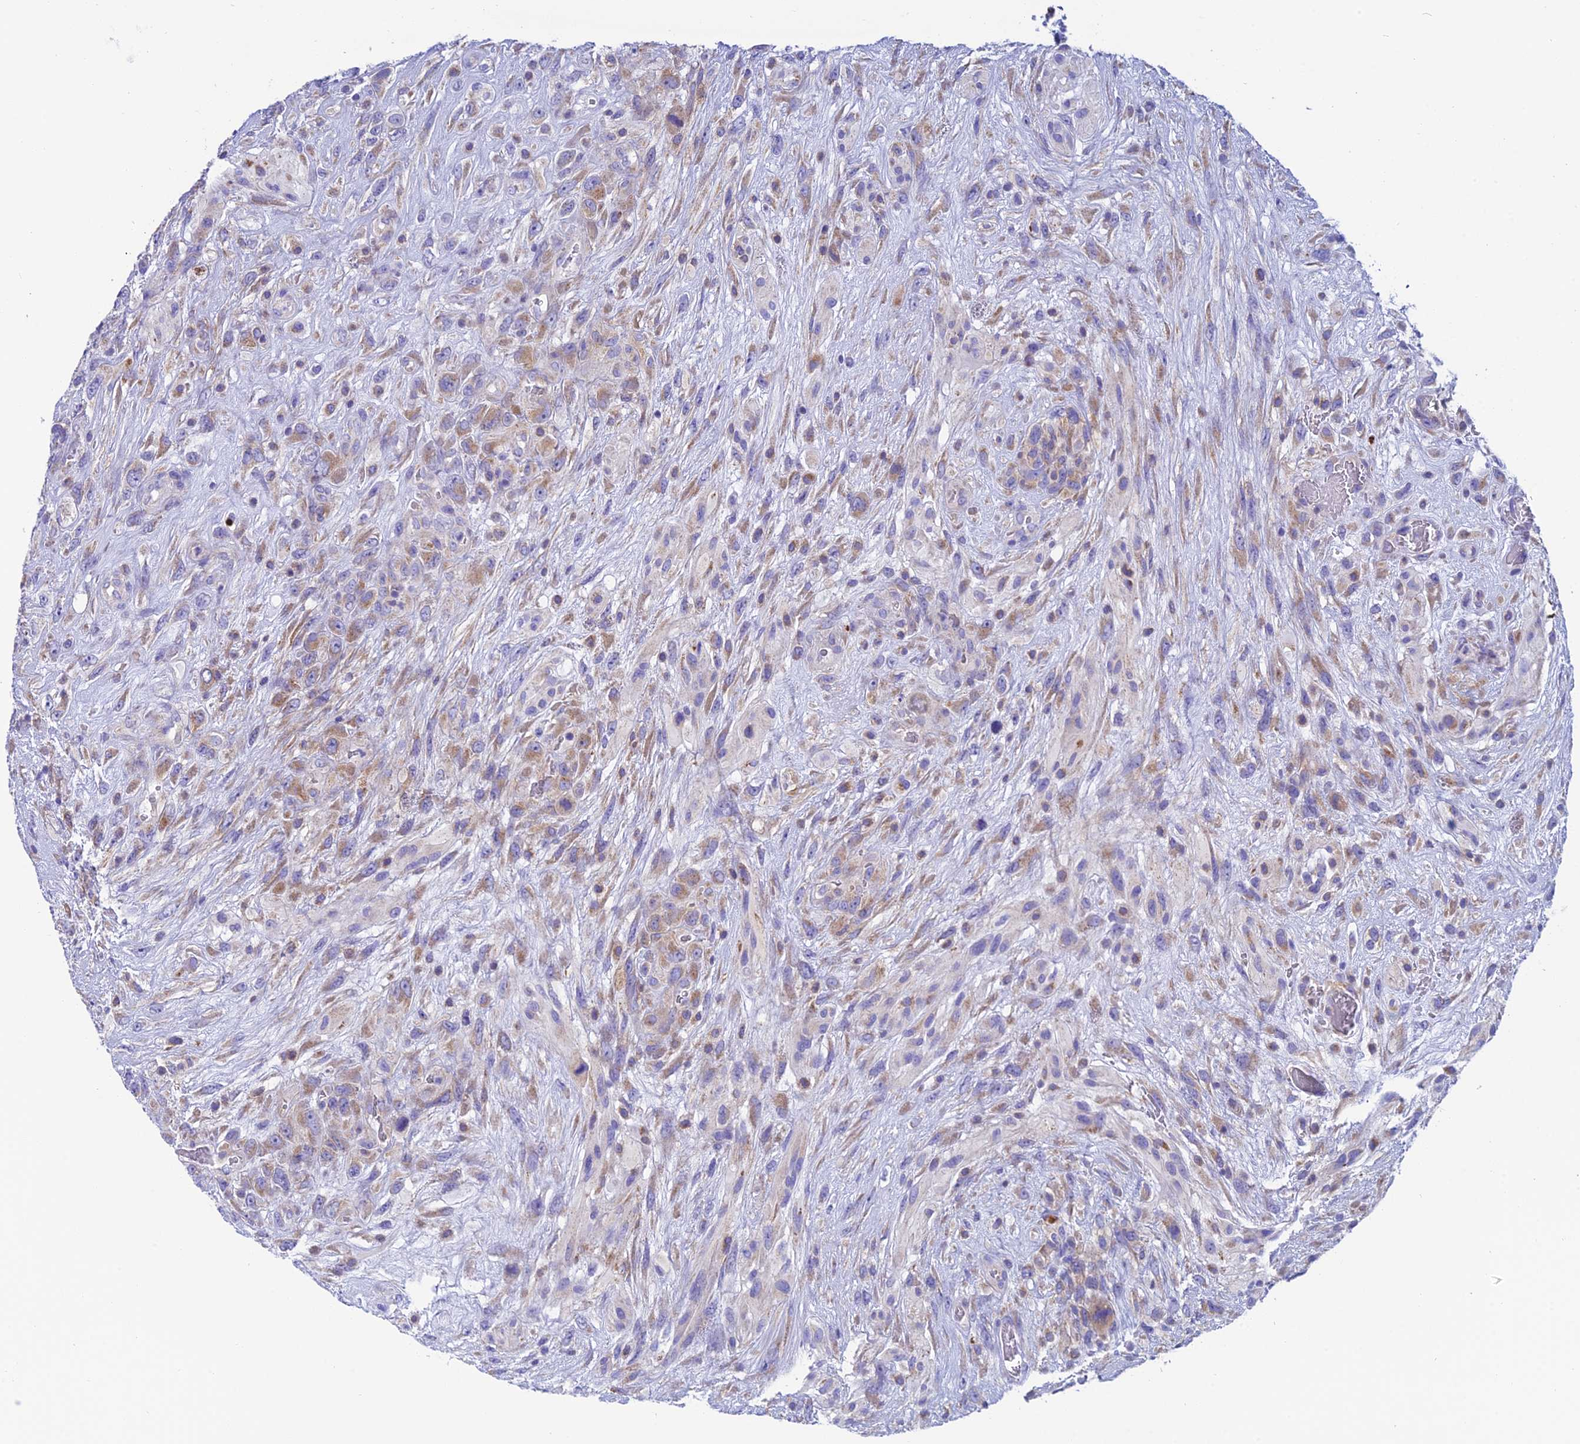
{"staining": {"intensity": "weak", "quantity": ">75%", "location": "cytoplasmic/membranous"}, "tissue": "glioma", "cell_type": "Tumor cells", "image_type": "cancer", "snomed": [{"axis": "morphology", "description": "Glioma, malignant, High grade"}, {"axis": "topography", "description": "Brain"}], "caption": "Immunohistochemical staining of glioma demonstrates weak cytoplasmic/membranous protein staining in approximately >75% of tumor cells.", "gene": "REEP4", "patient": {"sex": "male", "age": 61}}